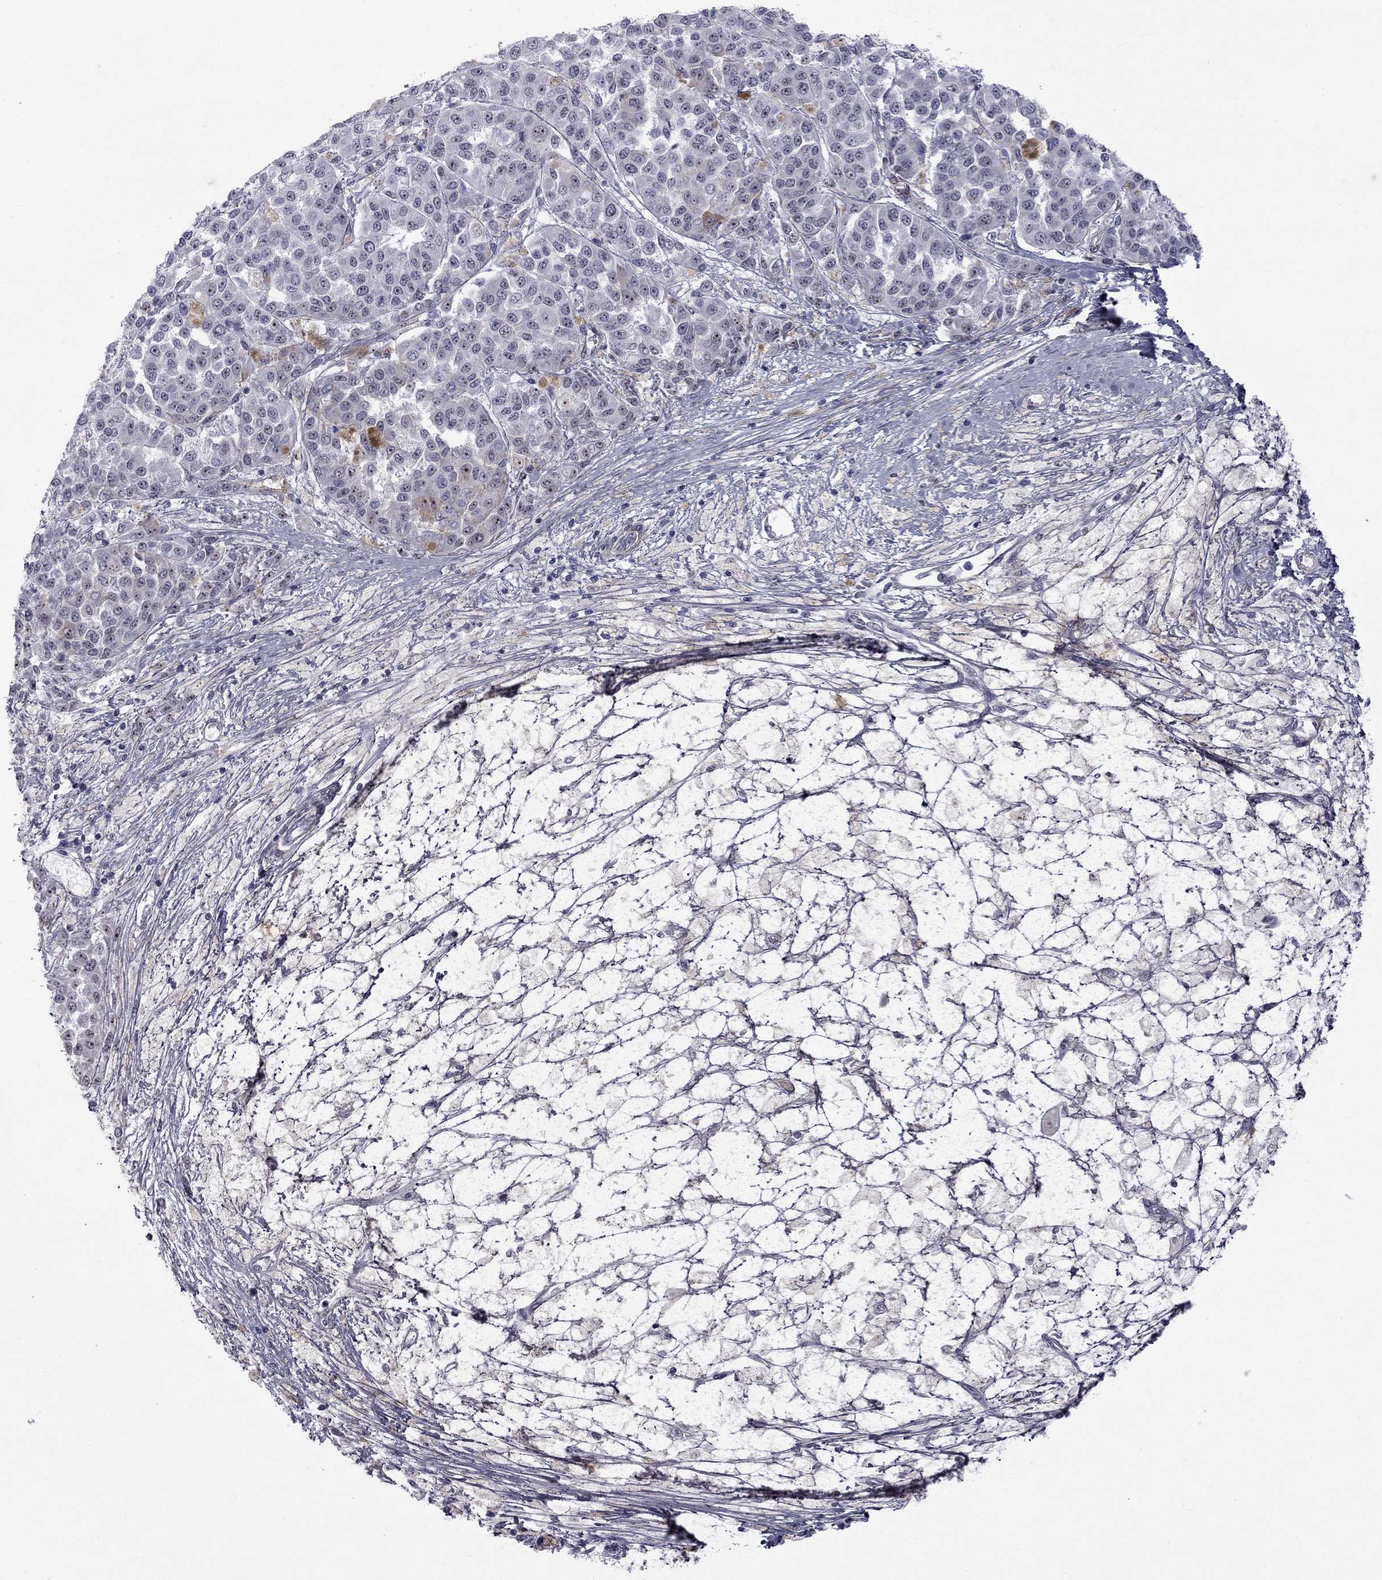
{"staining": {"intensity": "negative", "quantity": "none", "location": "none"}, "tissue": "melanoma", "cell_type": "Tumor cells", "image_type": "cancer", "snomed": [{"axis": "morphology", "description": "Malignant melanoma, NOS"}, {"axis": "topography", "description": "Skin"}], "caption": "Malignant melanoma was stained to show a protein in brown. There is no significant expression in tumor cells.", "gene": "GSG1L", "patient": {"sex": "female", "age": 58}}